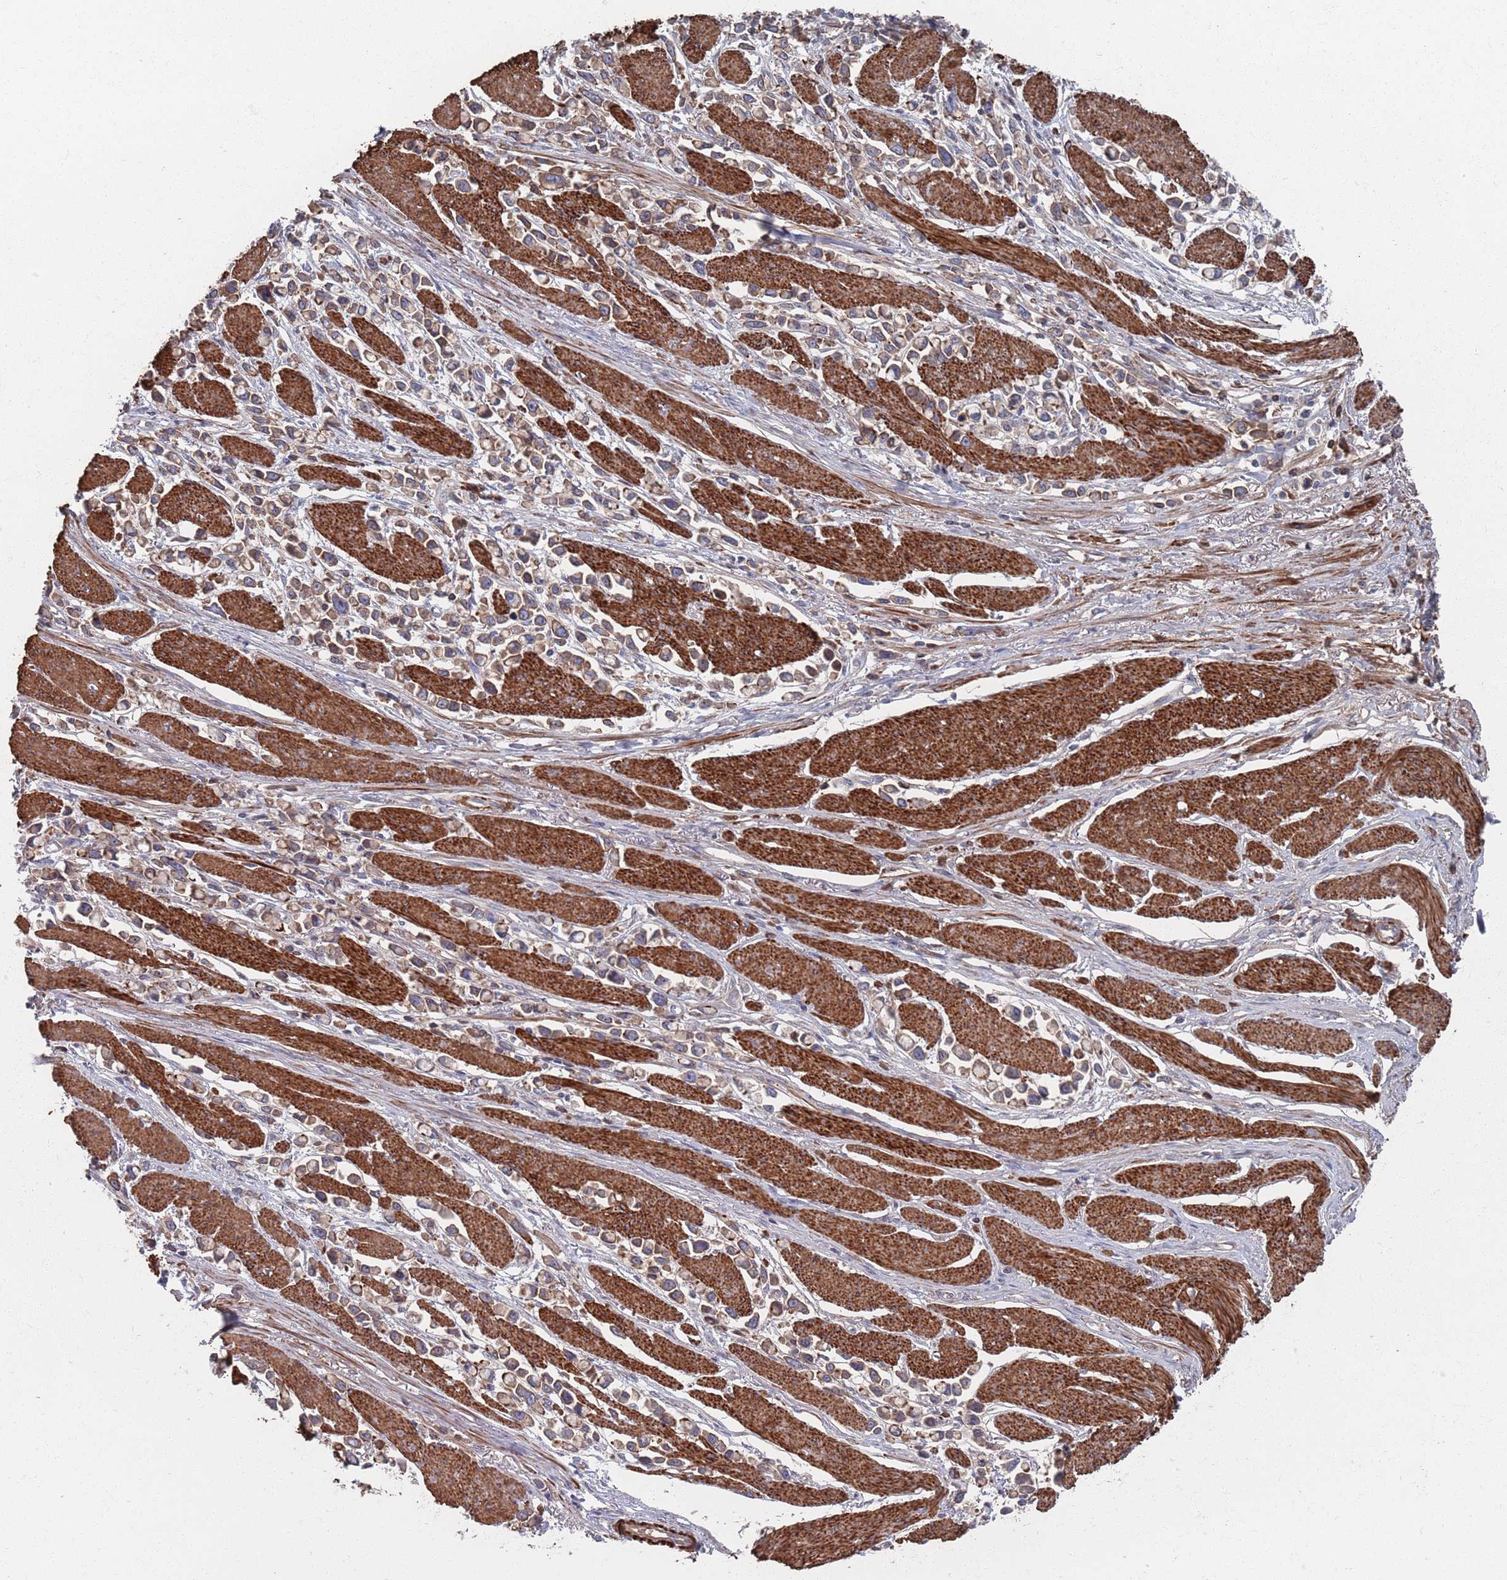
{"staining": {"intensity": "moderate", "quantity": ">75%", "location": "cytoplasmic/membranous"}, "tissue": "stomach cancer", "cell_type": "Tumor cells", "image_type": "cancer", "snomed": [{"axis": "morphology", "description": "Adenocarcinoma, NOS"}, {"axis": "topography", "description": "Stomach"}], "caption": "Immunohistochemistry micrograph of neoplastic tissue: human stomach cancer (adenocarcinoma) stained using immunohistochemistry (IHC) shows medium levels of moderate protein expression localized specifically in the cytoplasmic/membranous of tumor cells, appearing as a cytoplasmic/membranous brown color.", "gene": "PLEKHA4", "patient": {"sex": "female", "age": 81}}